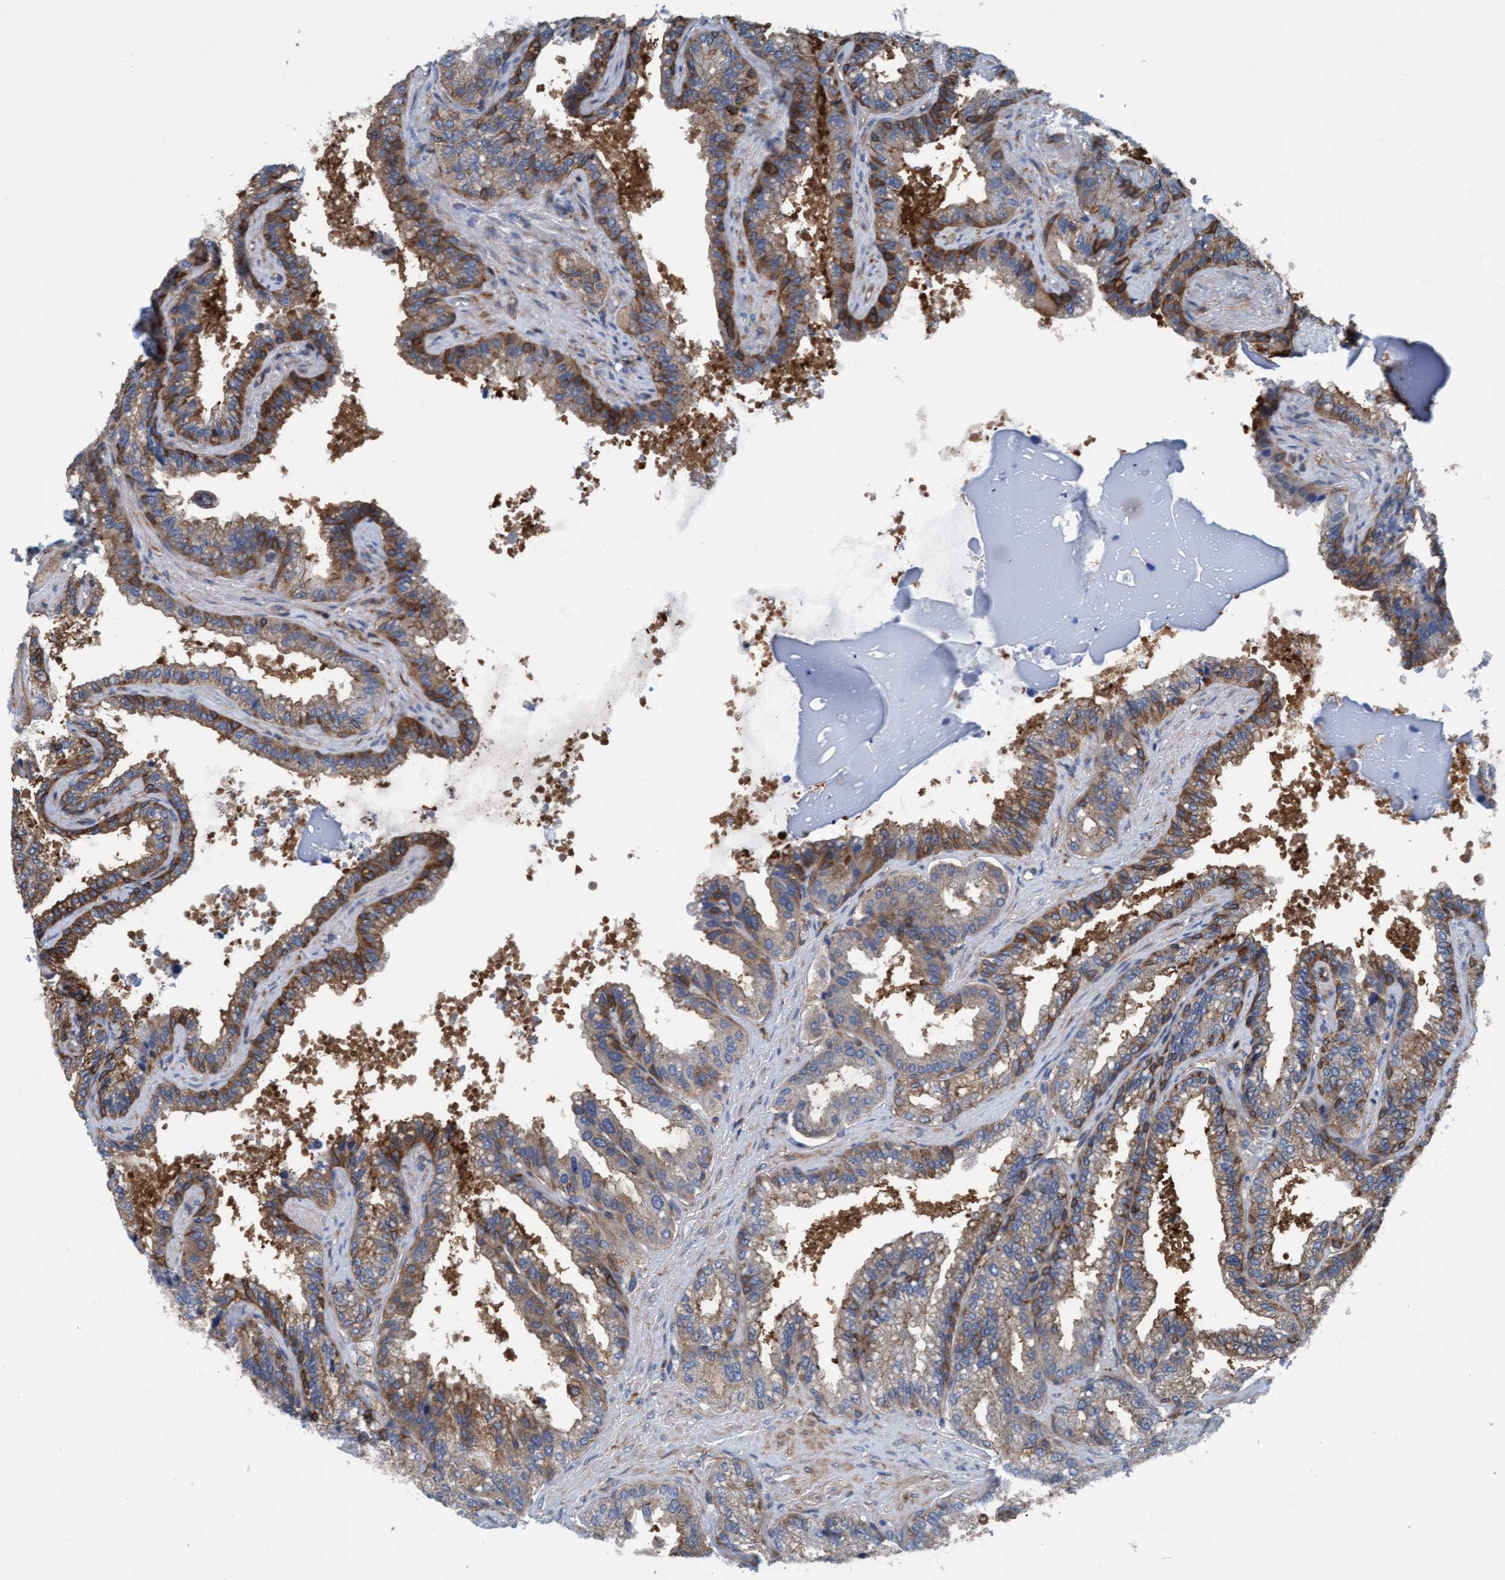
{"staining": {"intensity": "moderate", "quantity": ">75%", "location": "cytoplasmic/membranous"}, "tissue": "seminal vesicle", "cell_type": "Glandular cells", "image_type": "normal", "snomed": [{"axis": "morphology", "description": "Normal tissue, NOS"}, {"axis": "topography", "description": "Seminal veicle"}], "caption": "The immunohistochemical stain shows moderate cytoplasmic/membranous positivity in glandular cells of benign seminal vesicle.", "gene": "NMT1", "patient": {"sex": "male", "age": 46}}